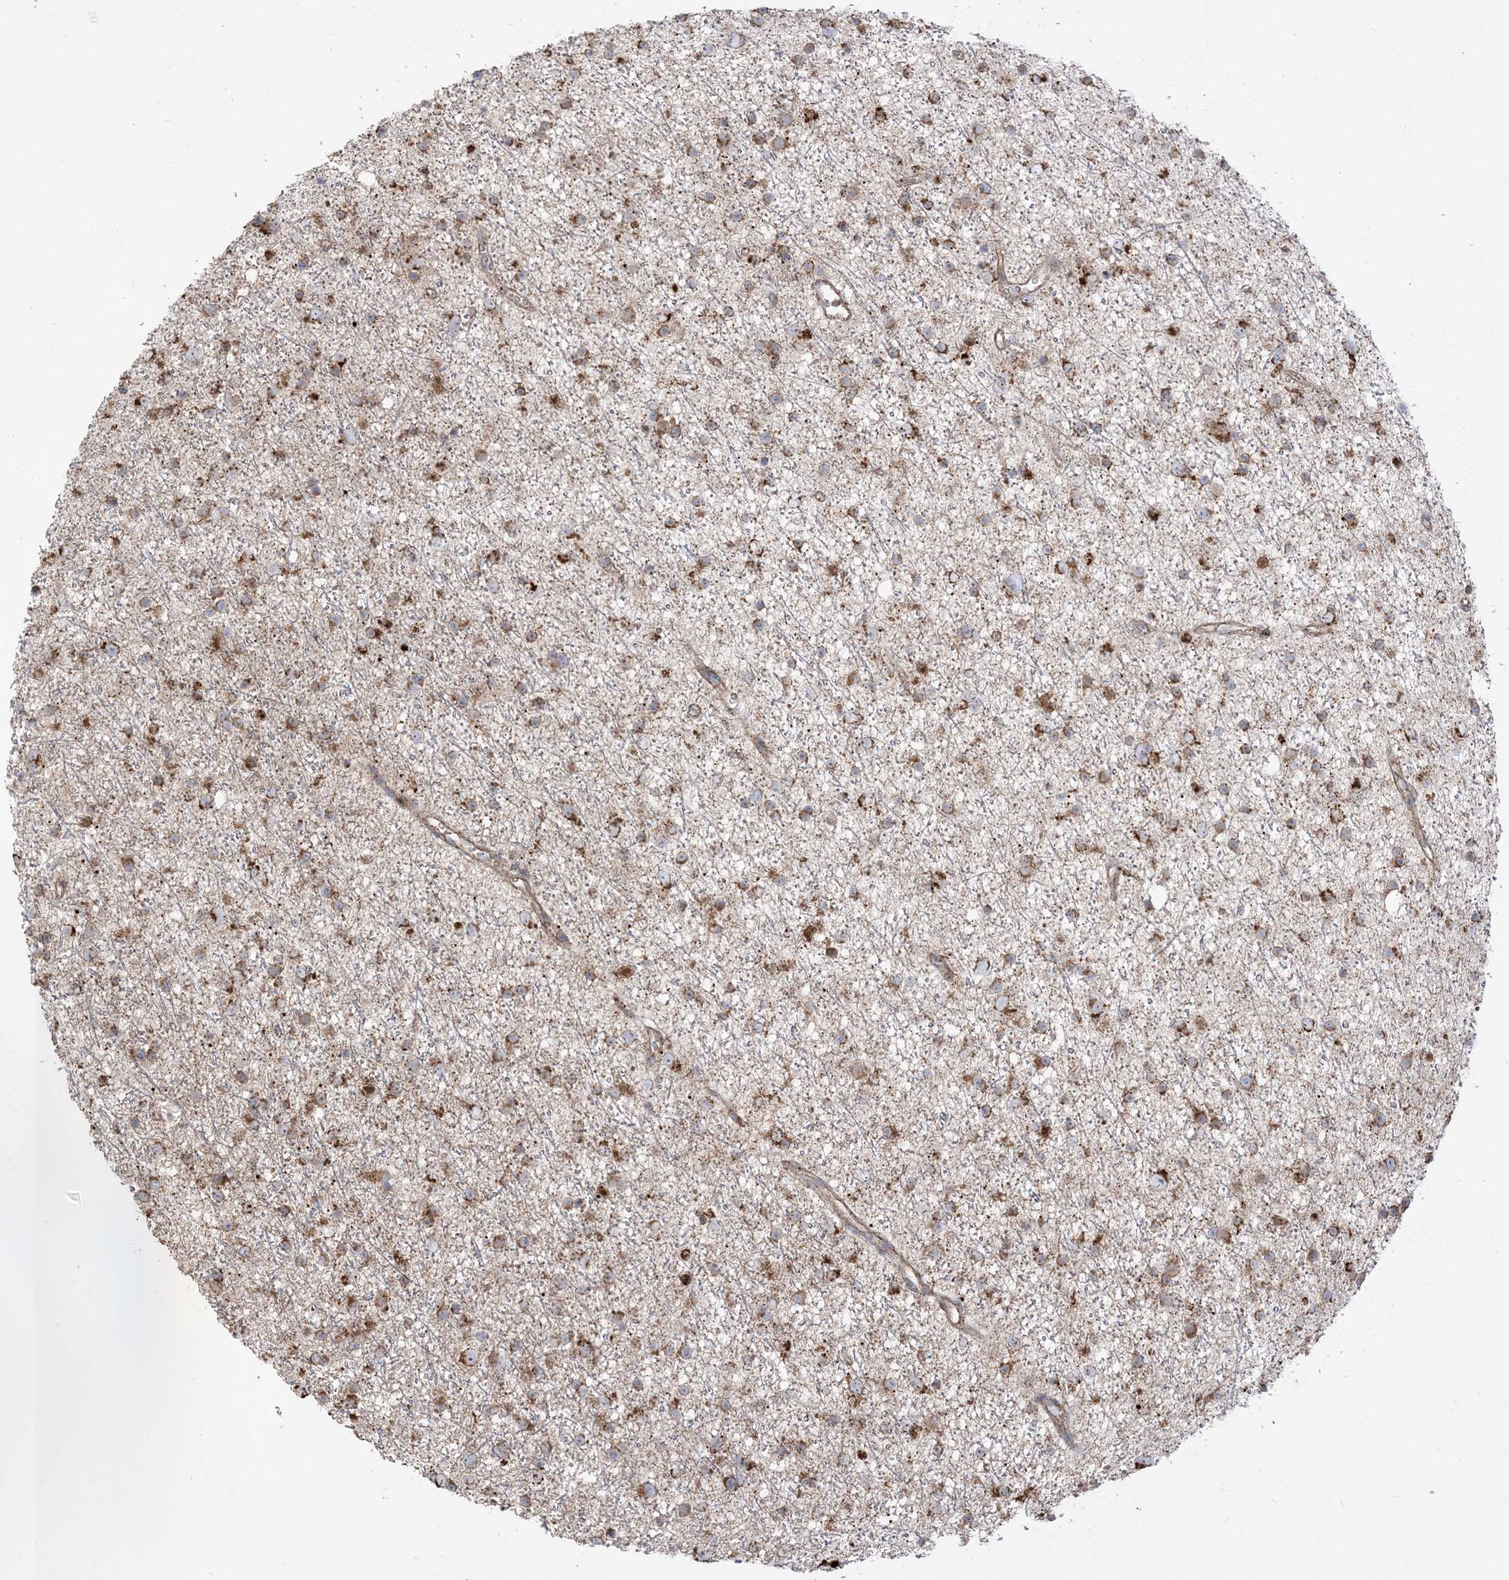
{"staining": {"intensity": "strong", "quantity": "25%-75%", "location": "cytoplasmic/membranous"}, "tissue": "glioma", "cell_type": "Tumor cells", "image_type": "cancer", "snomed": [{"axis": "morphology", "description": "Glioma, malignant, Low grade"}, {"axis": "topography", "description": "Cerebral cortex"}], "caption": "An image of glioma stained for a protein displays strong cytoplasmic/membranous brown staining in tumor cells.", "gene": "AARS2", "patient": {"sex": "female", "age": 39}}